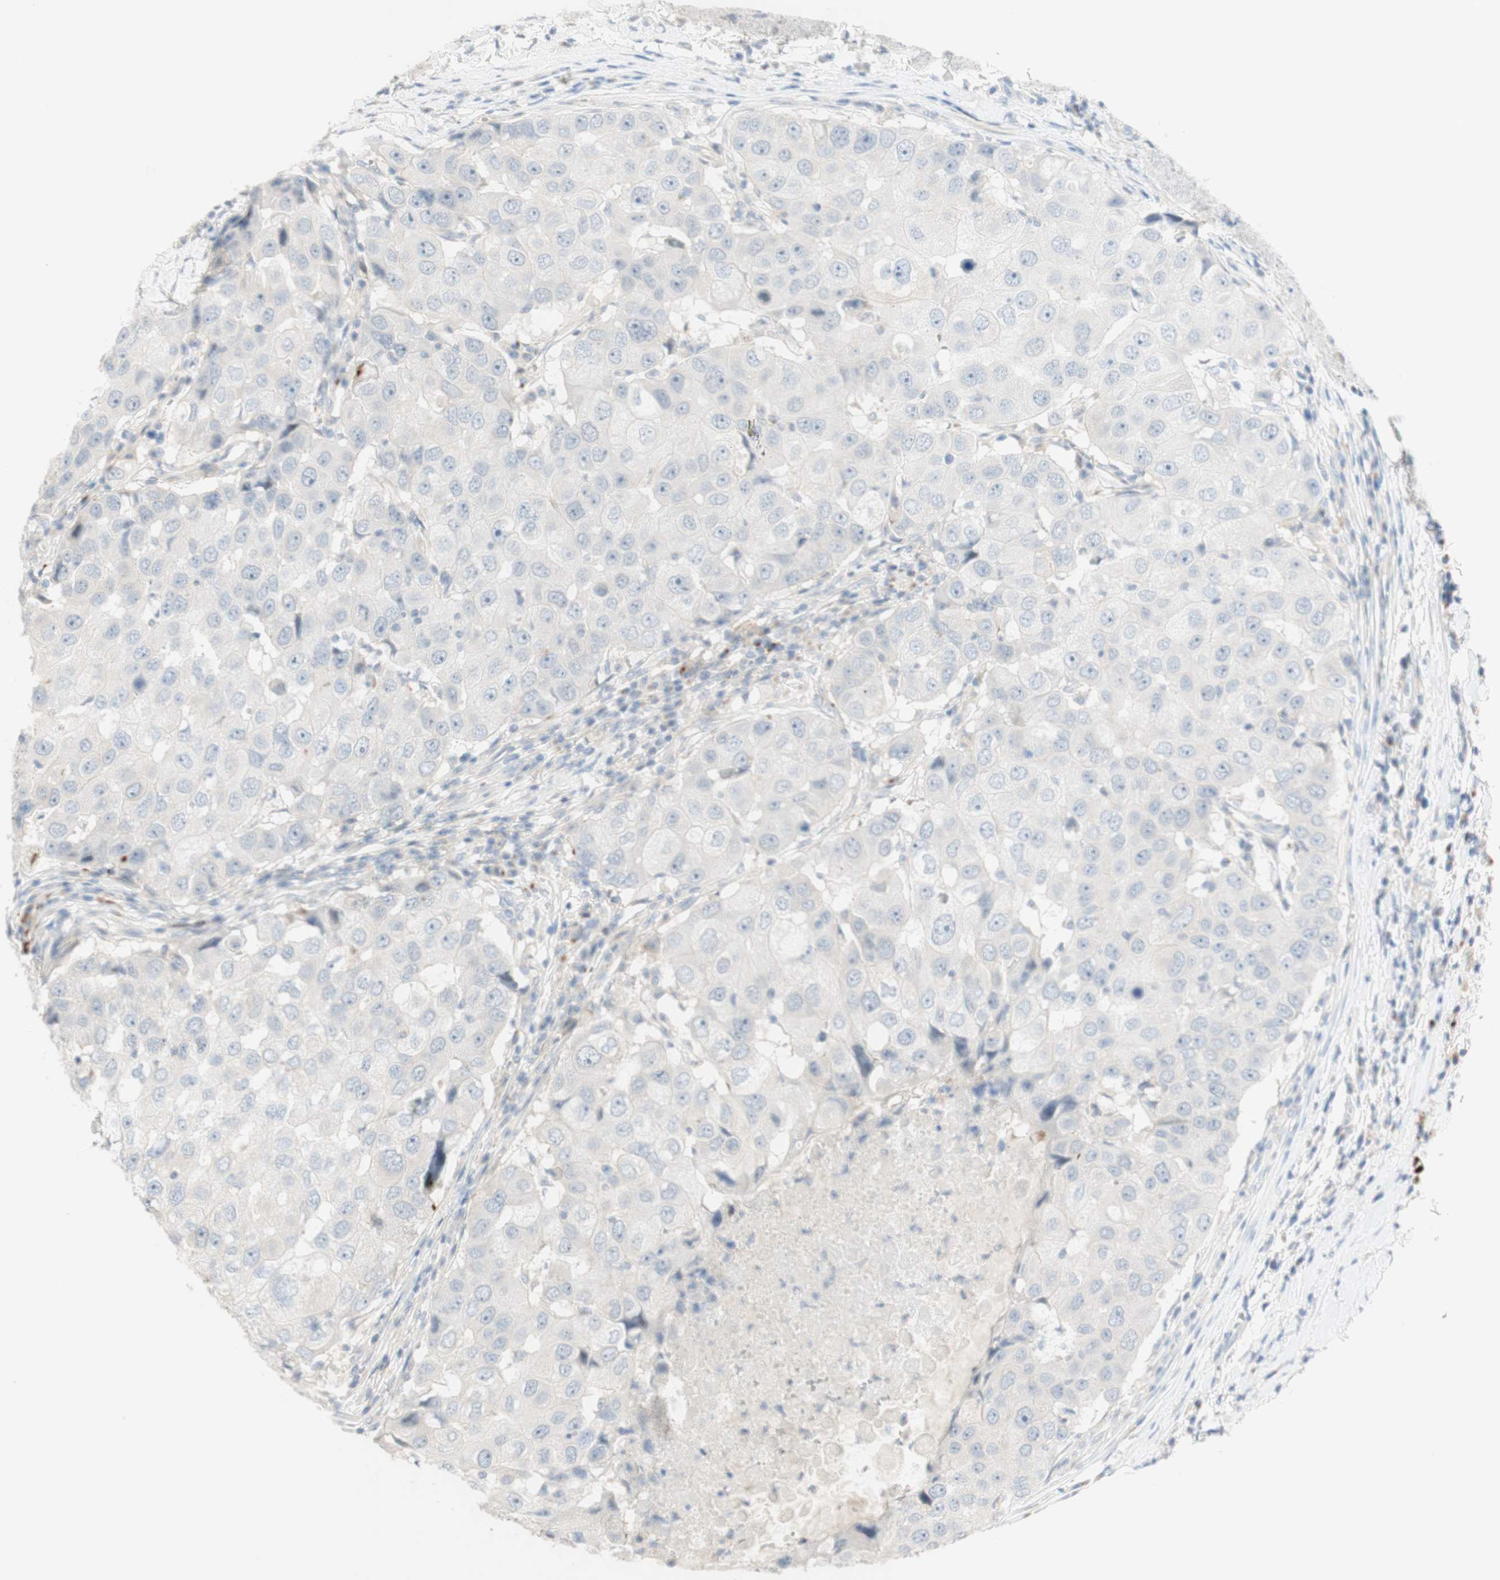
{"staining": {"intensity": "negative", "quantity": "none", "location": "none"}, "tissue": "breast cancer", "cell_type": "Tumor cells", "image_type": "cancer", "snomed": [{"axis": "morphology", "description": "Duct carcinoma"}, {"axis": "topography", "description": "Breast"}], "caption": "High magnification brightfield microscopy of breast intraductal carcinoma stained with DAB (3,3'-diaminobenzidine) (brown) and counterstained with hematoxylin (blue): tumor cells show no significant positivity. Nuclei are stained in blue.", "gene": "MANEA", "patient": {"sex": "female", "age": 27}}